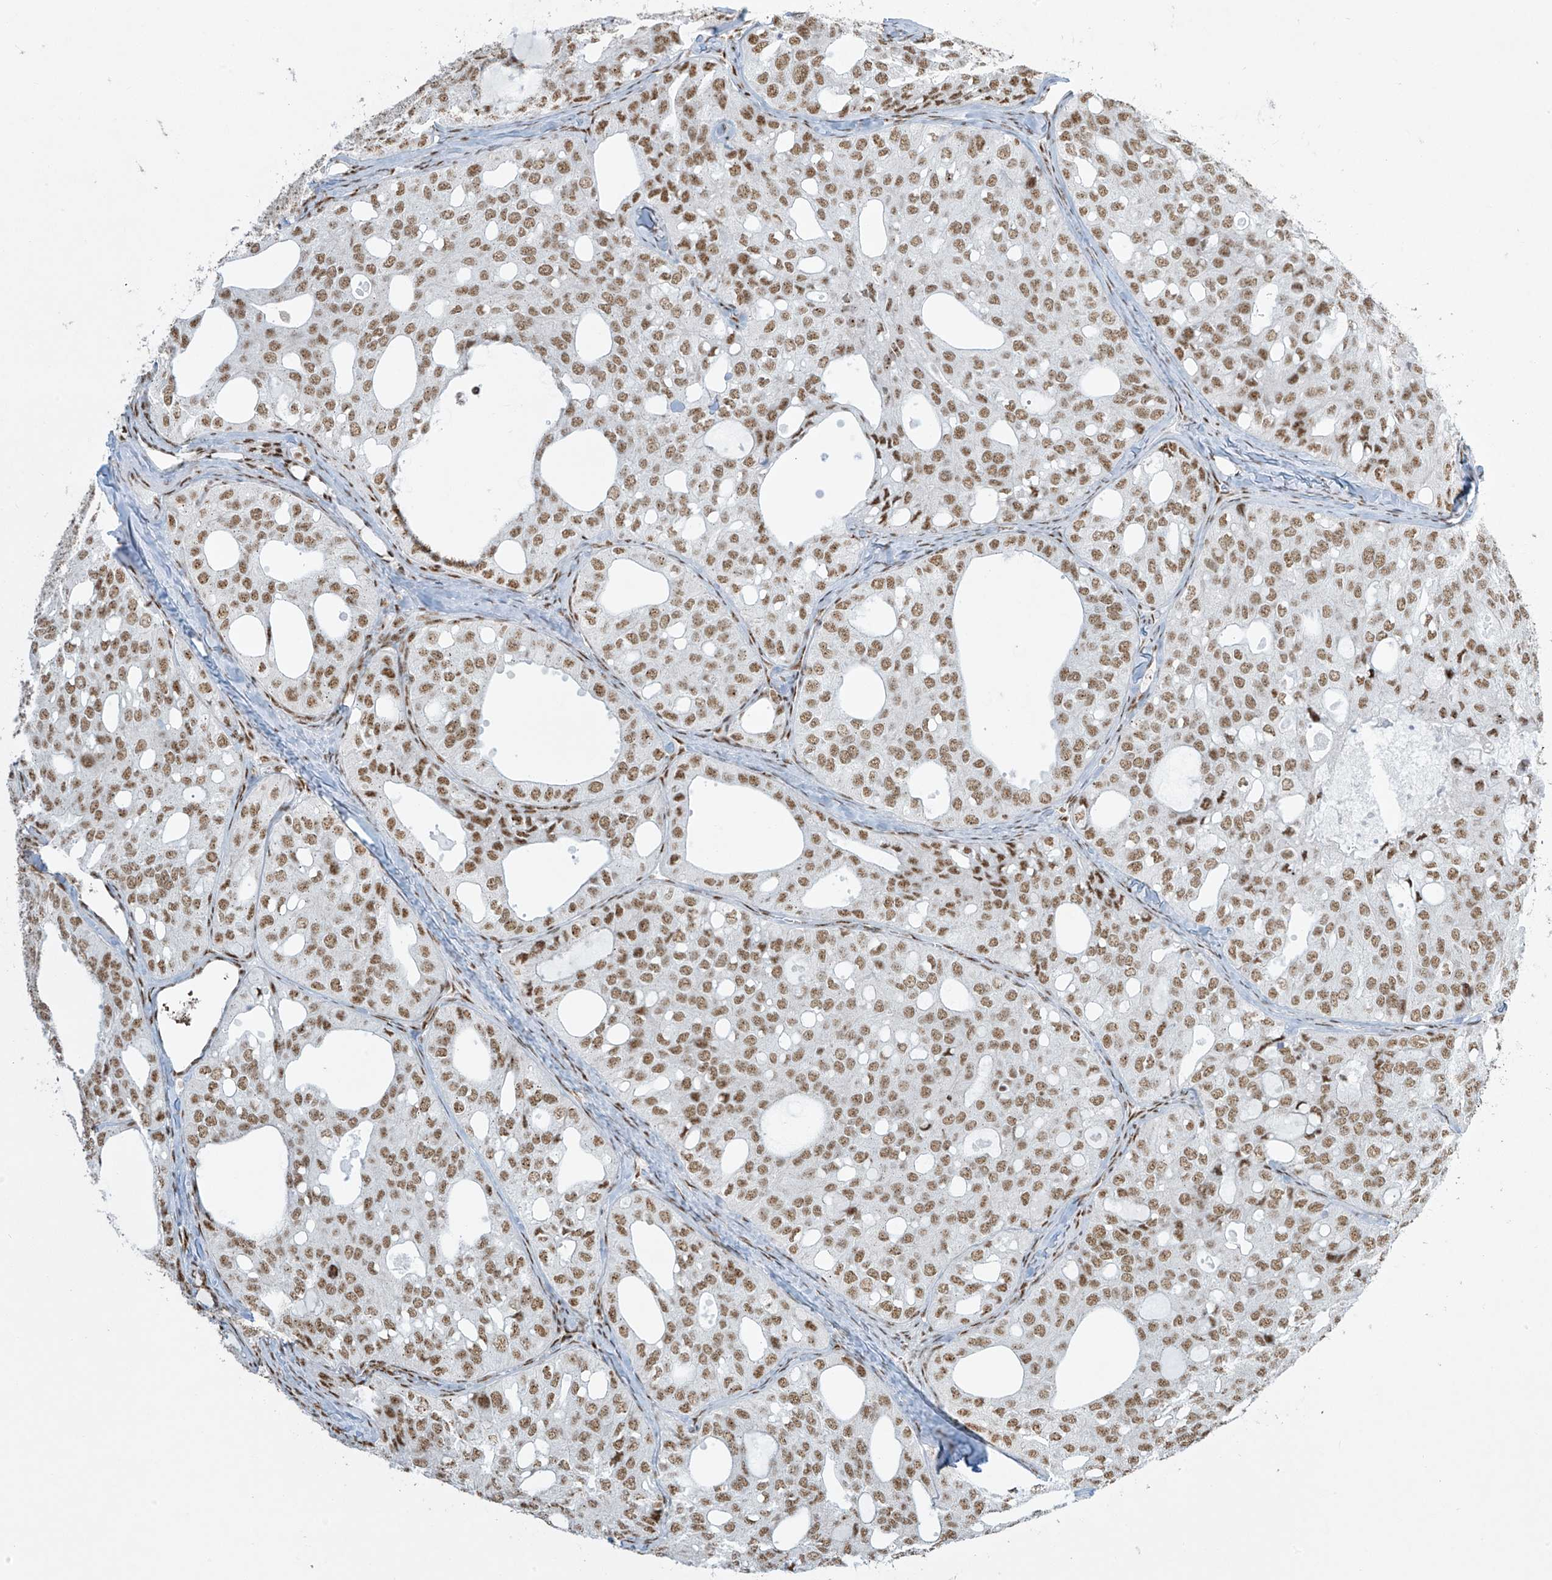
{"staining": {"intensity": "moderate", "quantity": ">75%", "location": "nuclear"}, "tissue": "thyroid cancer", "cell_type": "Tumor cells", "image_type": "cancer", "snomed": [{"axis": "morphology", "description": "Follicular adenoma carcinoma, NOS"}, {"axis": "topography", "description": "Thyroid gland"}], "caption": "A medium amount of moderate nuclear positivity is present in approximately >75% of tumor cells in follicular adenoma carcinoma (thyroid) tissue.", "gene": "MS4A6A", "patient": {"sex": "male", "age": 75}}